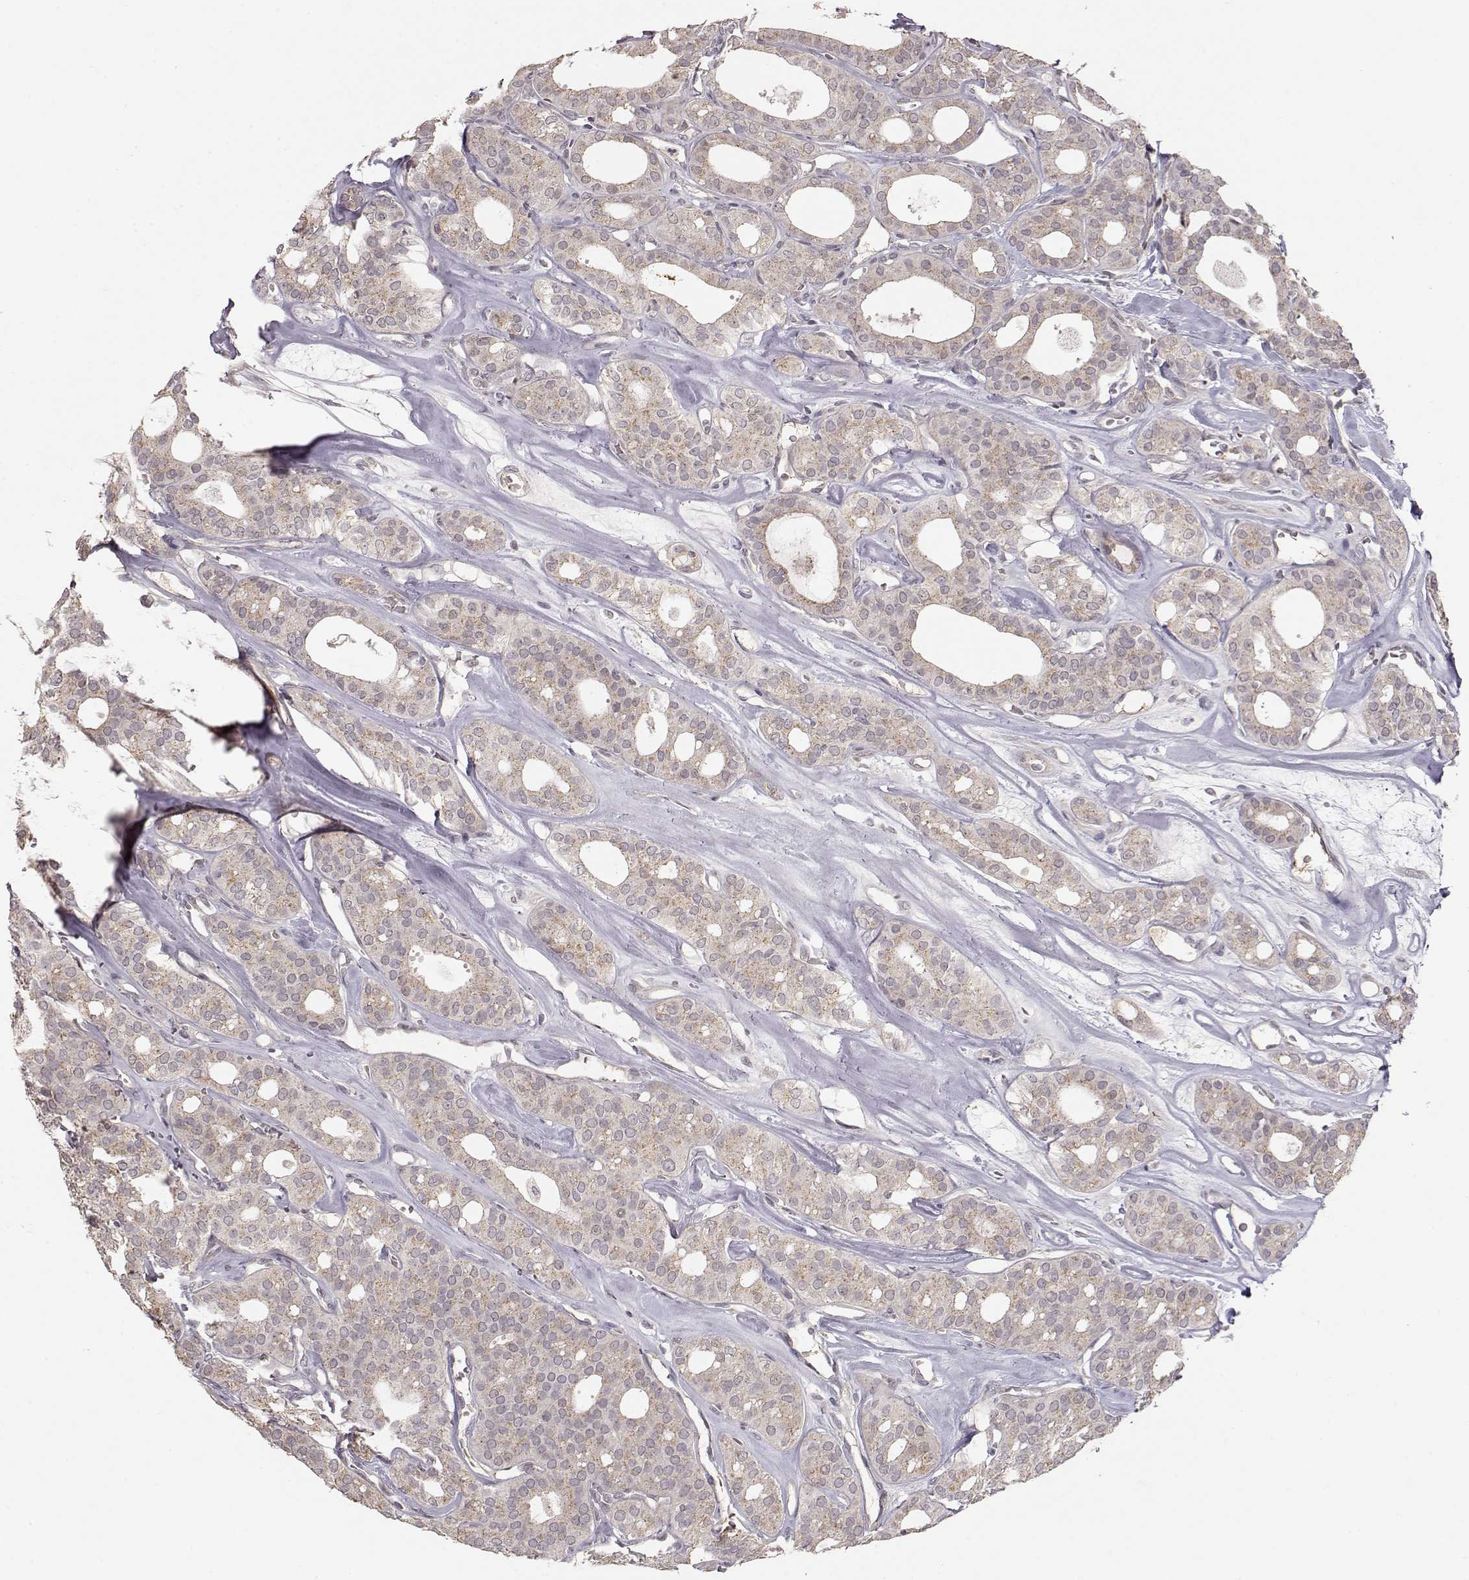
{"staining": {"intensity": "negative", "quantity": "none", "location": "none"}, "tissue": "thyroid cancer", "cell_type": "Tumor cells", "image_type": "cancer", "snomed": [{"axis": "morphology", "description": "Follicular adenoma carcinoma, NOS"}, {"axis": "topography", "description": "Thyroid gland"}], "caption": "Thyroid cancer (follicular adenoma carcinoma) stained for a protein using immunohistochemistry (IHC) shows no staining tumor cells.", "gene": "PNMT", "patient": {"sex": "male", "age": 75}}